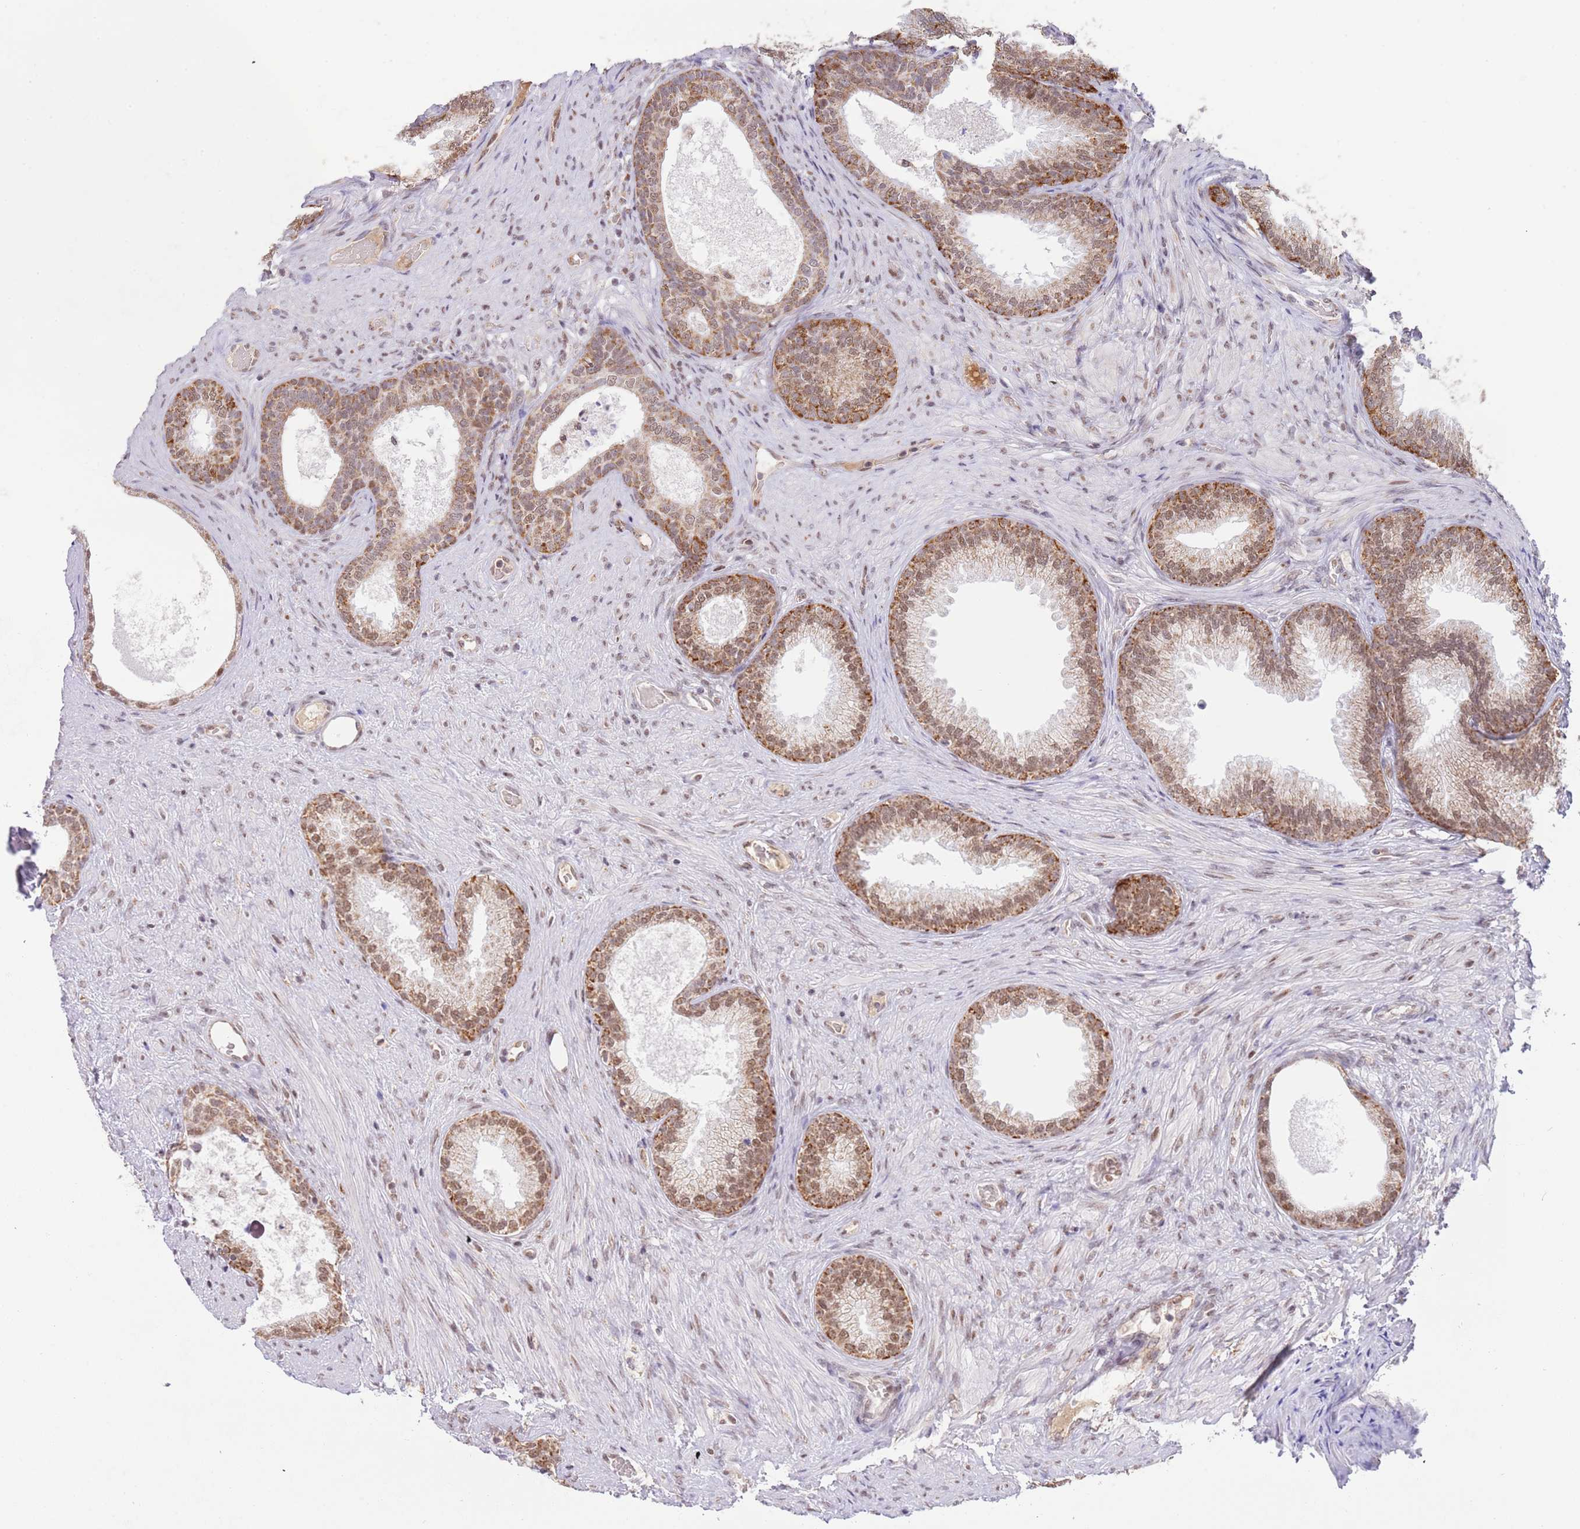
{"staining": {"intensity": "moderate", "quantity": ">75%", "location": "cytoplasmic/membranous,nuclear"}, "tissue": "prostate", "cell_type": "Glandular cells", "image_type": "normal", "snomed": [{"axis": "morphology", "description": "Normal tissue, NOS"}, {"axis": "topography", "description": "Prostate"}], "caption": "Protein staining exhibits moderate cytoplasmic/membranous,nuclear staining in about >75% of glandular cells in normal prostate. The staining is performed using DAB brown chromogen to label protein expression. The nuclei are counter-stained blue using hematoxylin.", "gene": "TIMM13", "patient": {"sex": "male", "age": 76}}